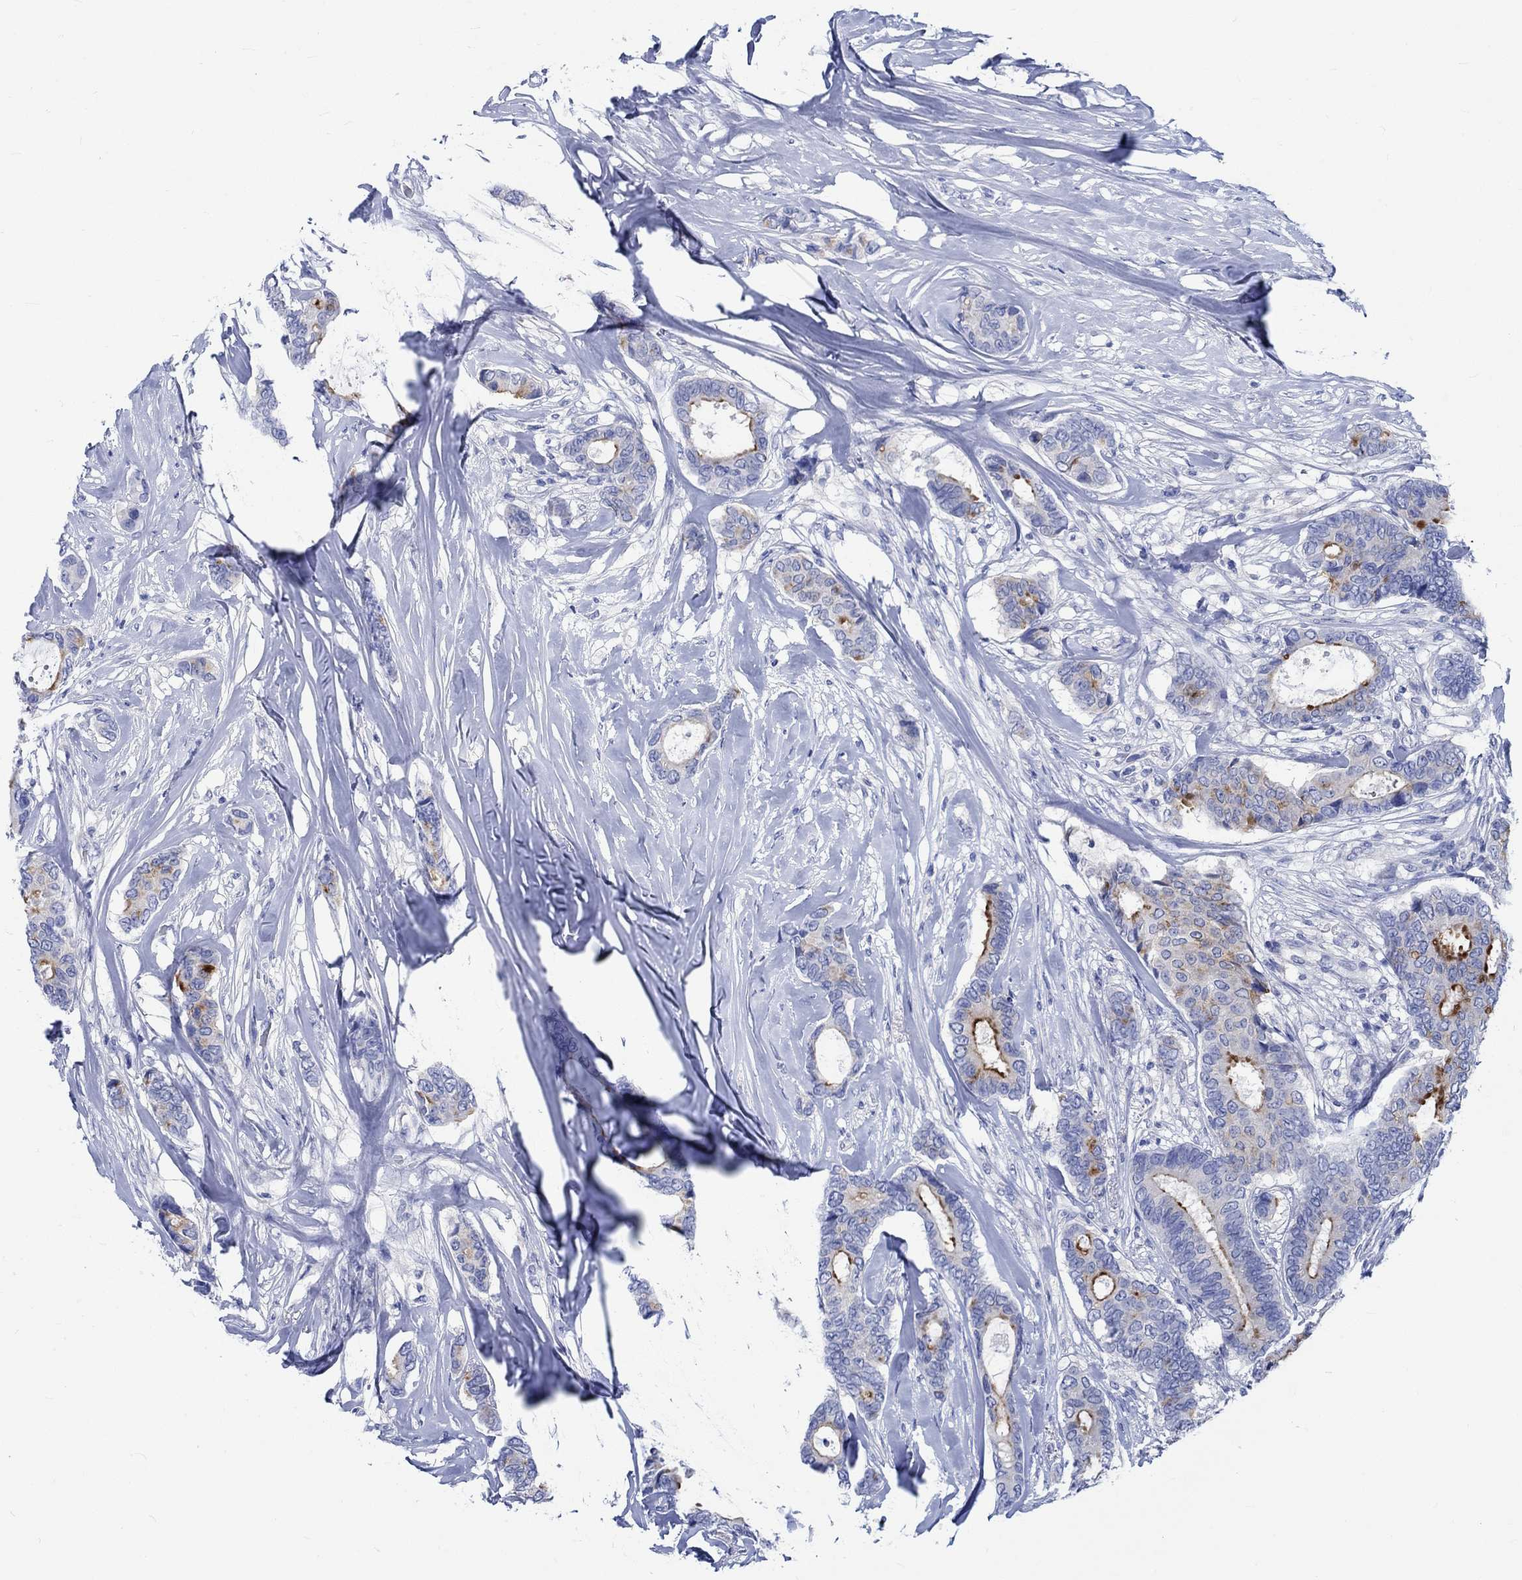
{"staining": {"intensity": "strong", "quantity": "<25%", "location": "cytoplasmic/membranous"}, "tissue": "breast cancer", "cell_type": "Tumor cells", "image_type": "cancer", "snomed": [{"axis": "morphology", "description": "Duct carcinoma"}, {"axis": "topography", "description": "Breast"}], "caption": "Breast intraductal carcinoma stained for a protein shows strong cytoplasmic/membranous positivity in tumor cells.", "gene": "PTPRN2", "patient": {"sex": "female", "age": 75}}